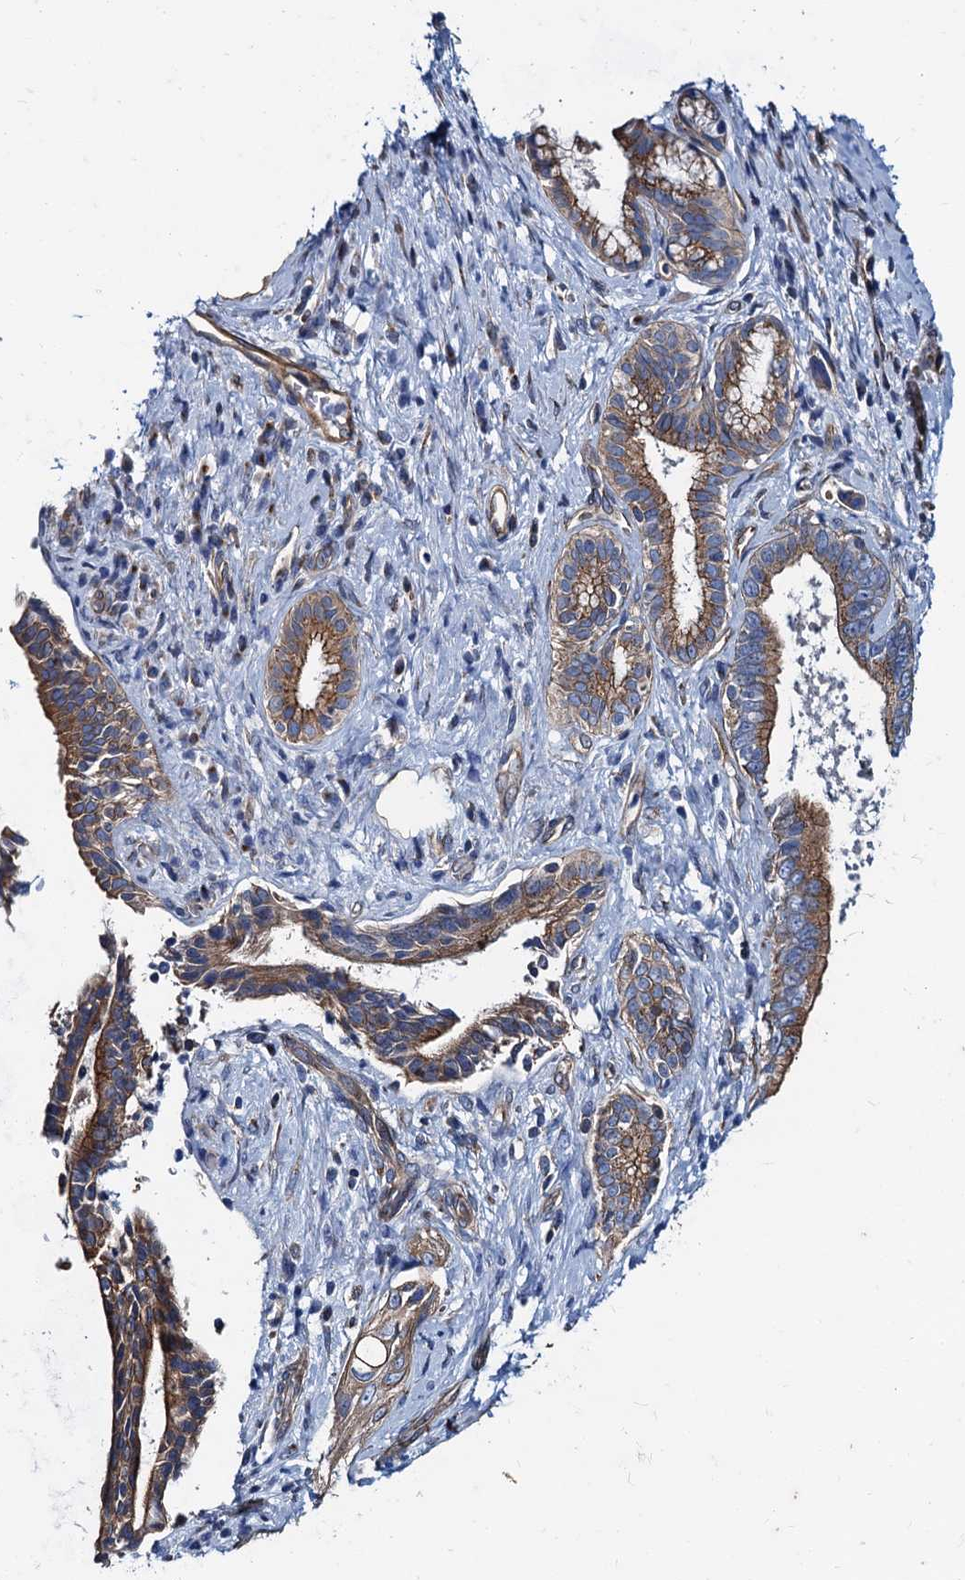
{"staining": {"intensity": "moderate", "quantity": ">75%", "location": "cytoplasmic/membranous"}, "tissue": "pancreatic cancer", "cell_type": "Tumor cells", "image_type": "cancer", "snomed": [{"axis": "morphology", "description": "Adenocarcinoma, NOS"}, {"axis": "topography", "description": "Pancreas"}], "caption": "There is medium levels of moderate cytoplasmic/membranous staining in tumor cells of pancreatic adenocarcinoma, as demonstrated by immunohistochemical staining (brown color).", "gene": "NGRN", "patient": {"sex": "female", "age": 55}}